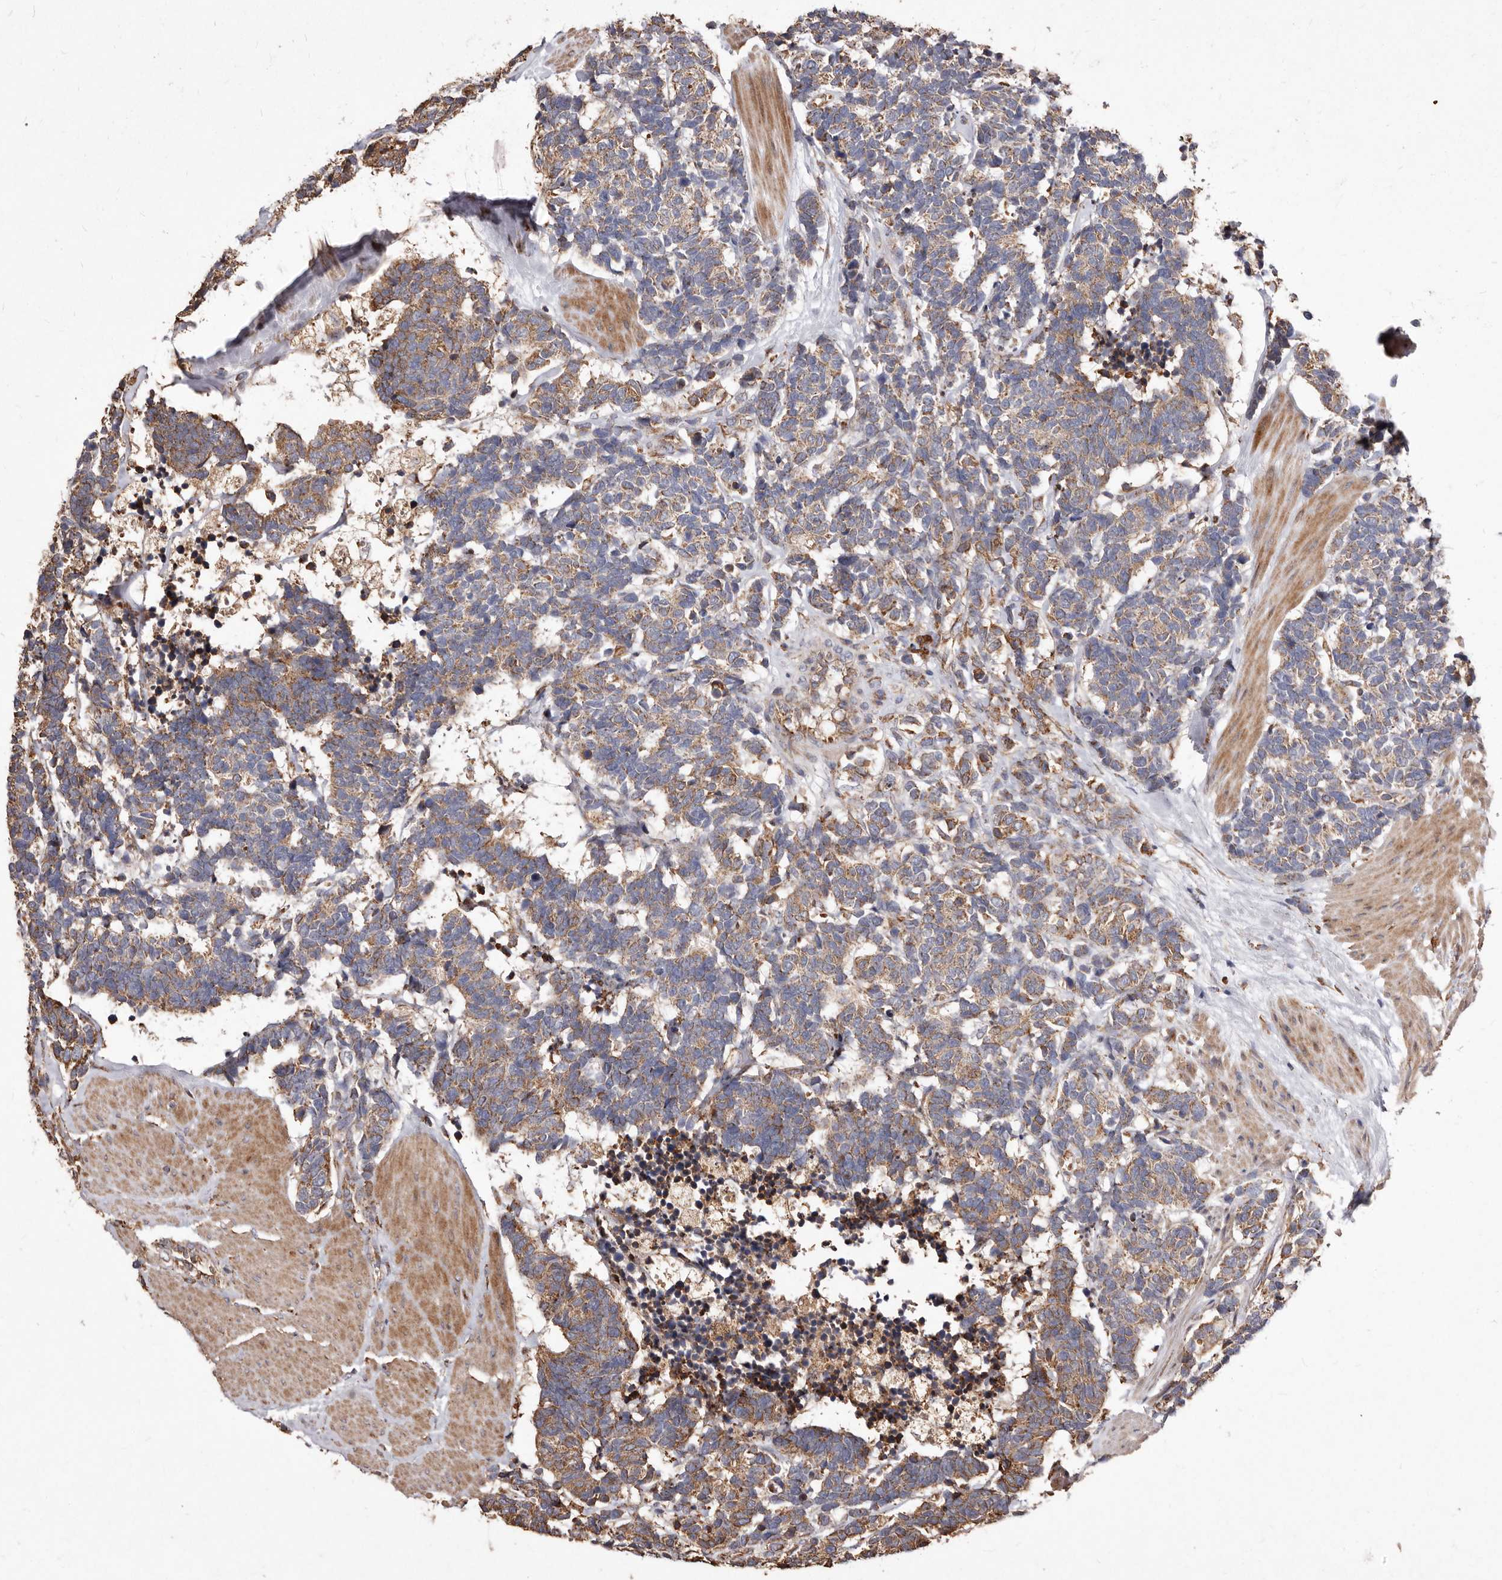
{"staining": {"intensity": "weak", "quantity": ">75%", "location": "cytoplasmic/membranous"}, "tissue": "carcinoid", "cell_type": "Tumor cells", "image_type": "cancer", "snomed": [{"axis": "morphology", "description": "Carcinoma, NOS"}, {"axis": "morphology", "description": "Carcinoid, malignant, NOS"}, {"axis": "topography", "description": "Urinary bladder"}], "caption": "A histopathology image of carcinoid stained for a protein exhibits weak cytoplasmic/membranous brown staining in tumor cells. (DAB (3,3'-diaminobenzidine) = brown stain, brightfield microscopy at high magnification).", "gene": "STEAP2", "patient": {"sex": "male", "age": 57}}